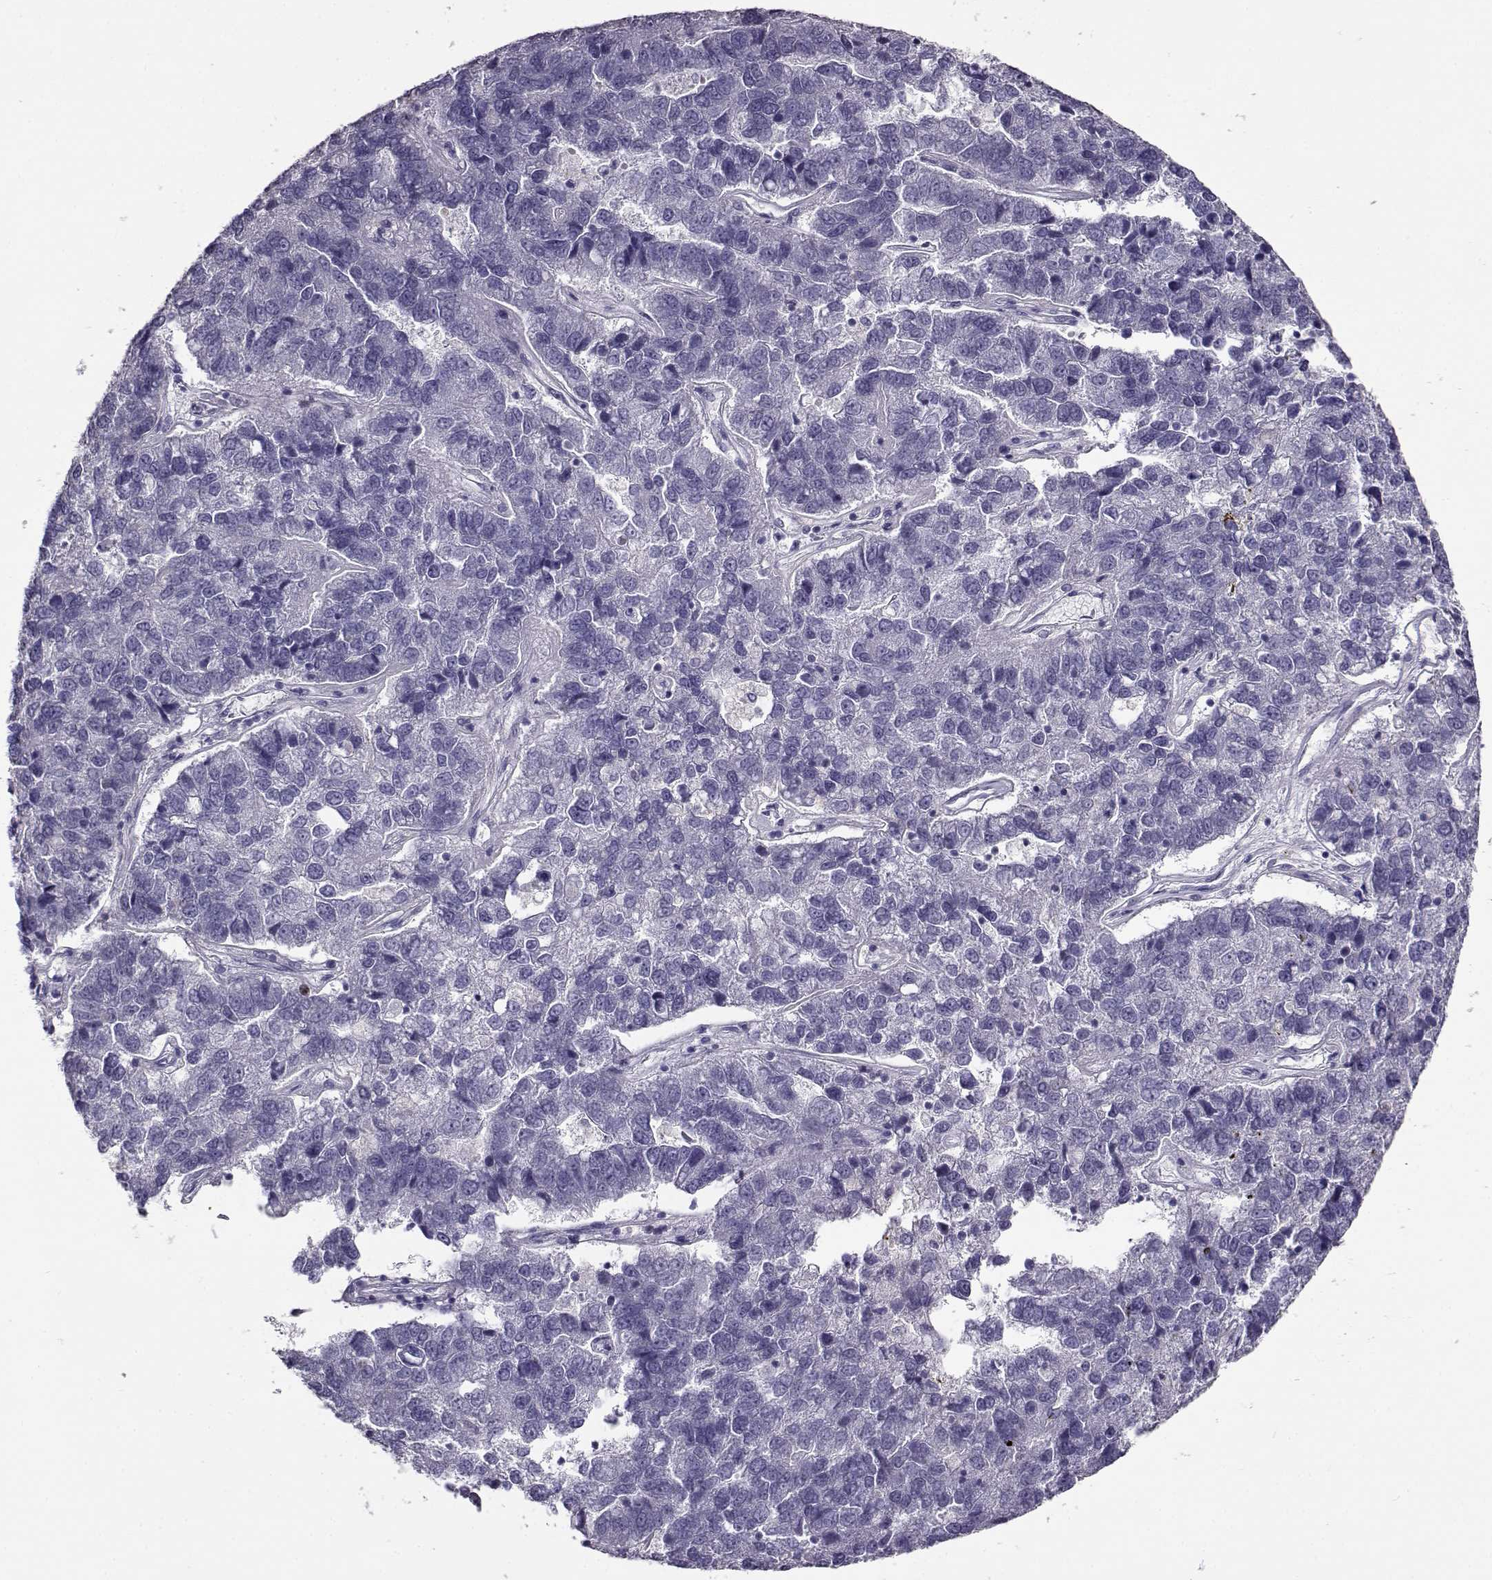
{"staining": {"intensity": "negative", "quantity": "none", "location": "none"}, "tissue": "pancreatic cancer", "cell_type": "Tumor cells", "image_type": "cancer", "snomed": [{"axis": "morphology", "description": "Adenocarcinoma, NOS"}, {"axis": "topography", "description": "Pancreas"}], "caption": "The histopathology image reveals no significant staining in tumor cells of pancreatic adenocarcinoma. (DAB IHC with hematoxylin counter stain).", "gene": "NPW", "patient": {"sex": "female", "age": 61}}